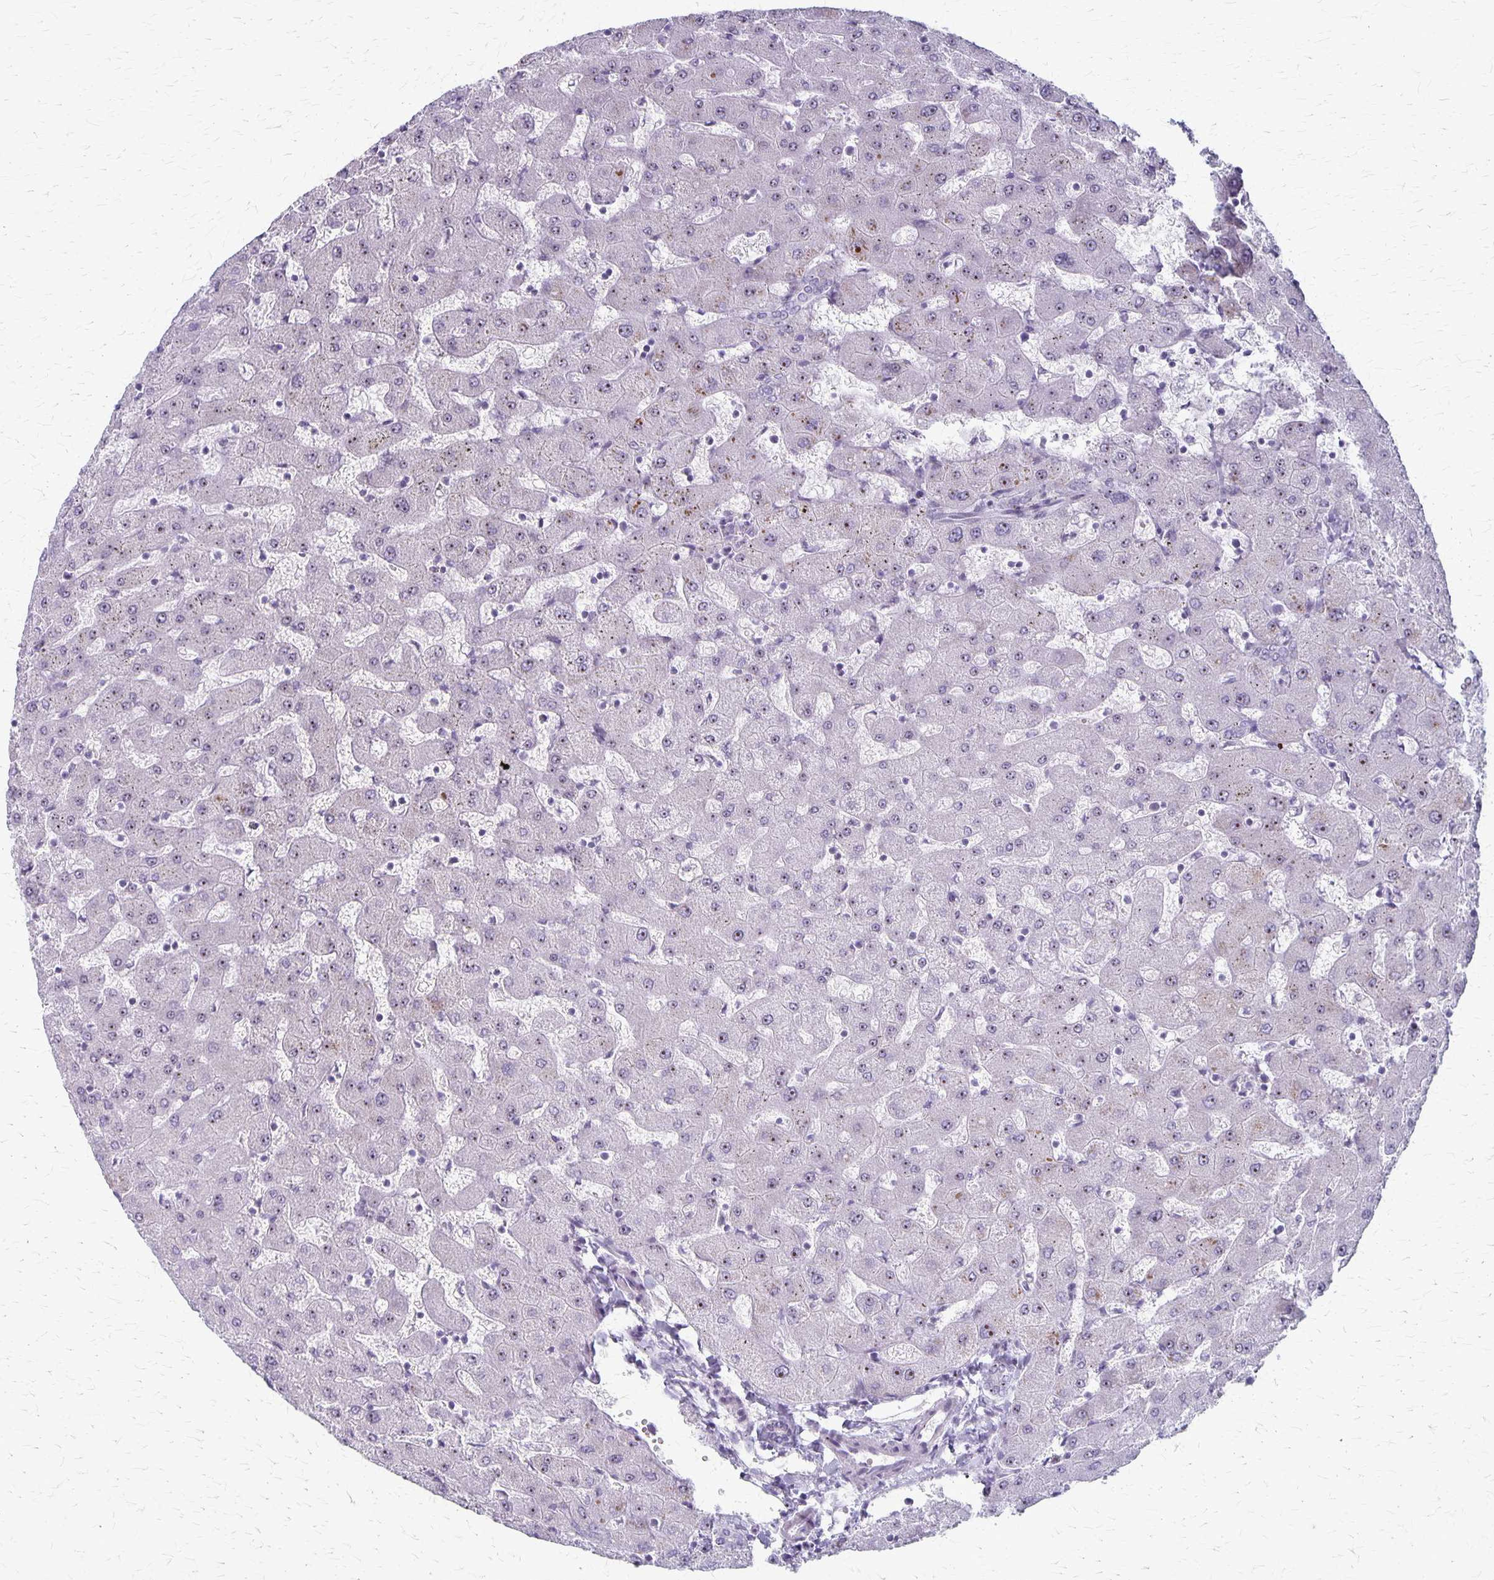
{"staining": {"intensity": "negative", "quantity": "none", "location": "none"}, "tissue": "liver", "cell_type": "Cholangiocytes", "image_type": "normal", "snomed": [{"axis": "morphology", "description": "Normal tissue, NOS"}, {"axis": "topography", "description": "Liver"}], "caption": "A high-resolution image shows immunohistochemistry (IHC) staining of normal liver, which reveals no significant expression in cholangiocytes.", "gene": "DLK2", "patient": {"sex": "female", "age": 63}}